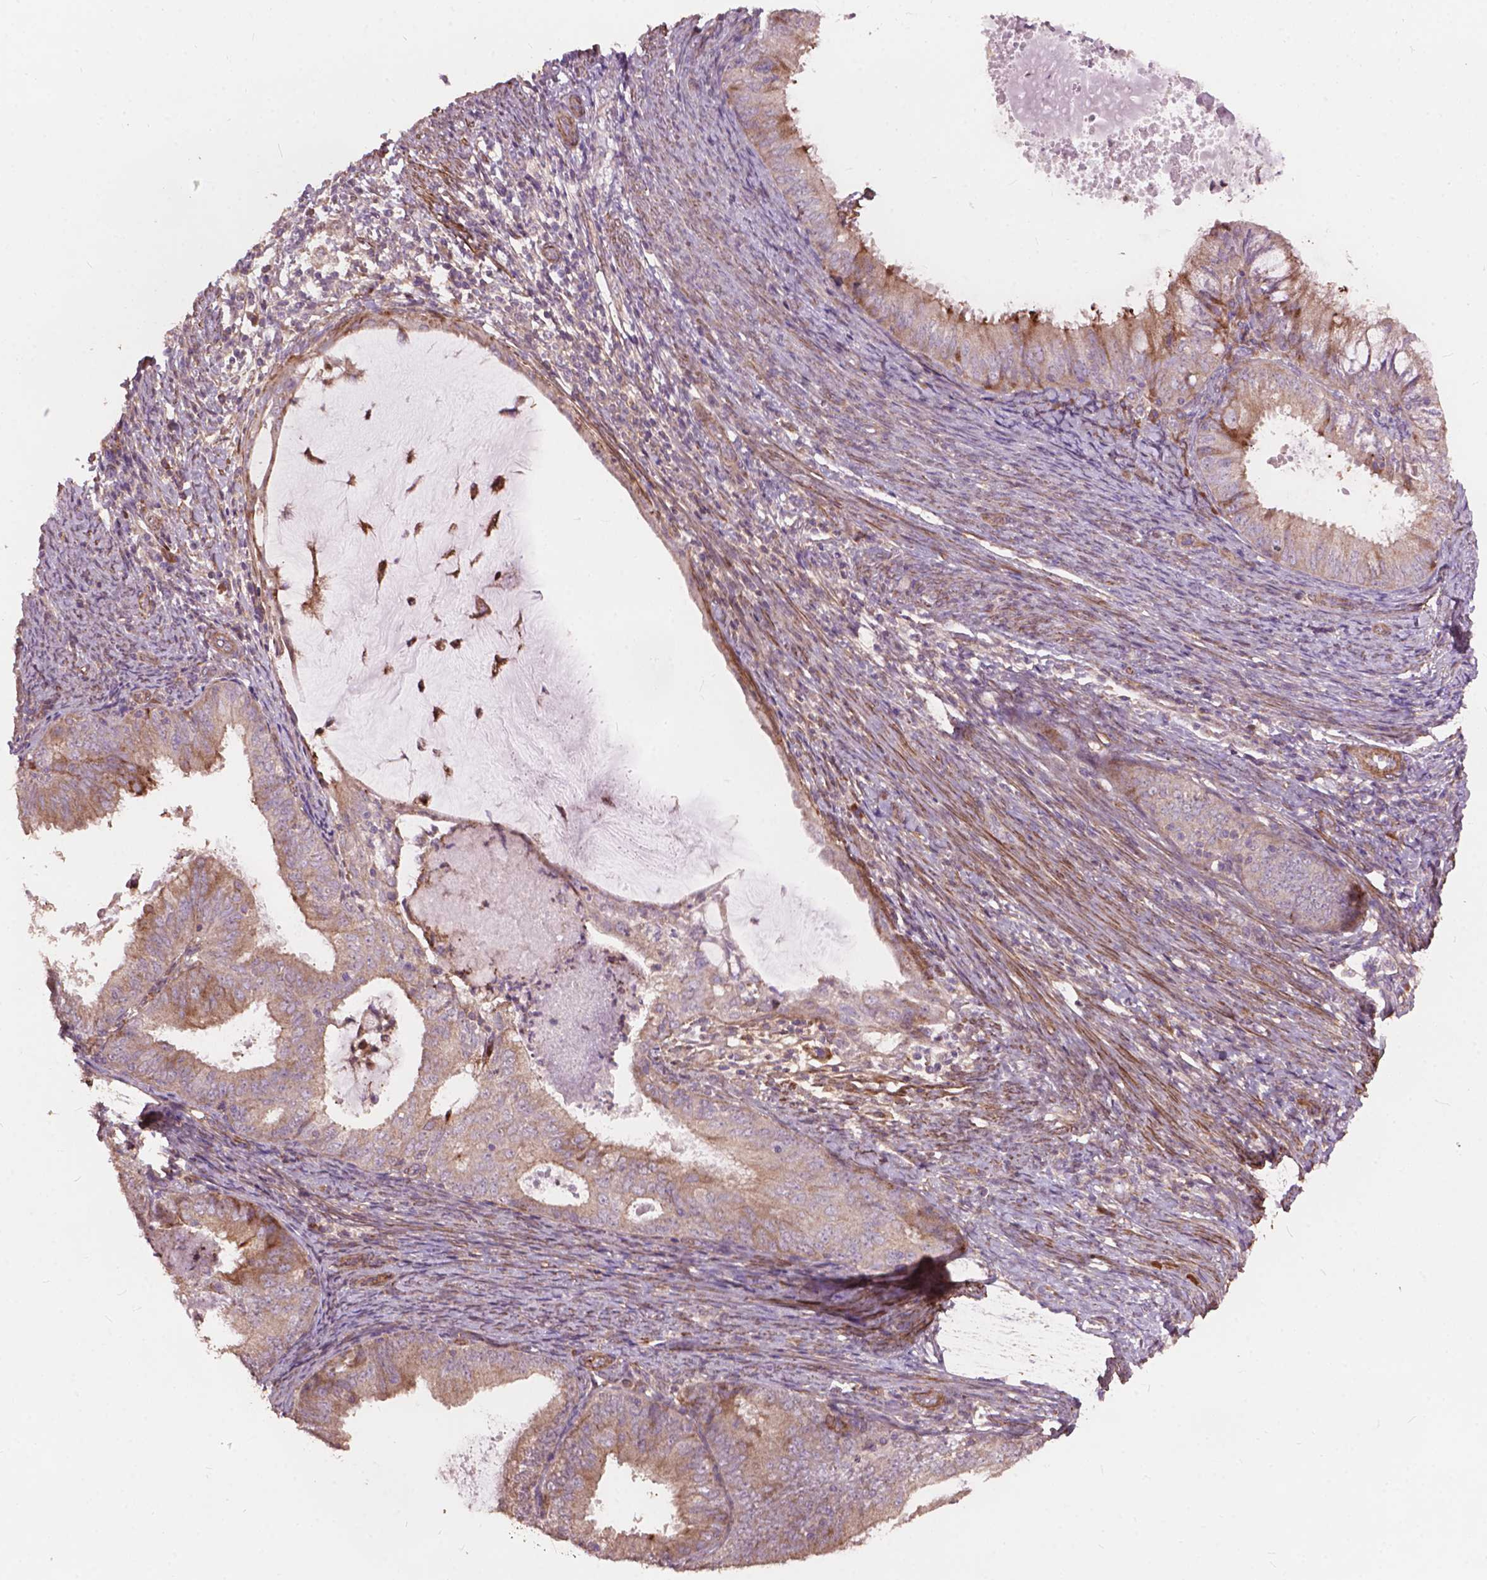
{"staining": {"intensity": "moderate", "quantity": "<25%", "location": "cytoplasmic/membranous"}, "tissue": "endometrial cancer", "cell_type": "Tumor cells", "image_type": "cancer", "snomed": [{"axis": "morphology", "description": "Adenocarcinoma, NOS"}, {"axis": "topography", "description": "Endometrium"}], "caption": "Adenocarcinoma (endometrial) was stained to show a protein in brown. There is low levels of moderate cytoplasmic/membranous positivity in about <25% of tumor cells. Ihc stains the protein in brown and the nuclei are stained blue.", "gene": "FNIP1", "patient": {"sex": "female", "age": 57}}